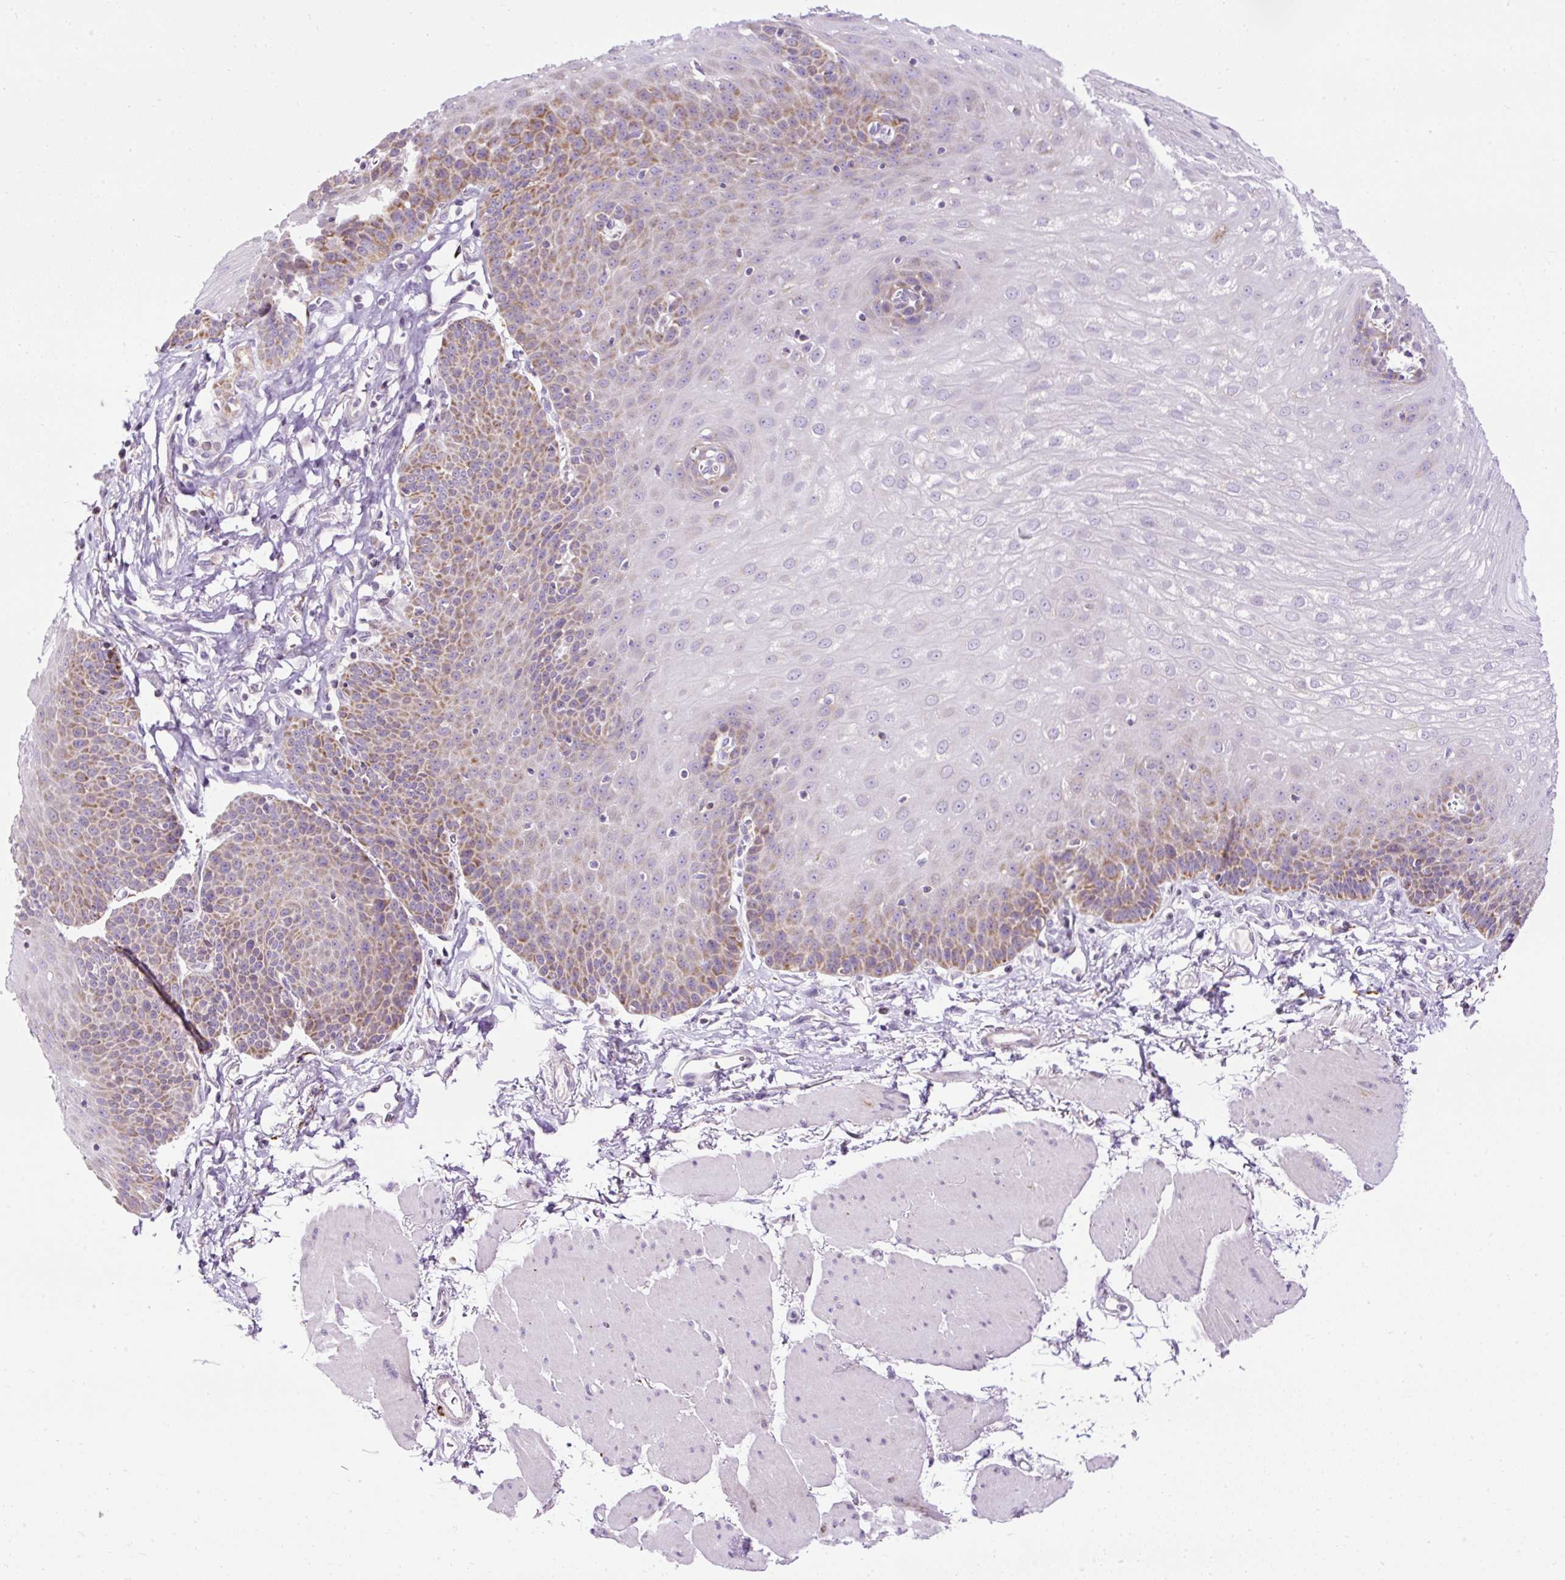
{"staining": {"intensity": "moderate", "quantity": "25%-75%", "location": "cytoplasmic/membranous"}, "tissue": "esophagus", "cell_type": "Squamous epithelial cells", "image_type": "normal", "snomed": [{"axis": "morphology", "description": "Normal tissue, NOS"}, {"axis": "topography", "description": "Esophagus"}], "caption": "Immunohistochemical staining of normal esophagus reveals medium levels of moderate cytoplasmic/membranous expression in approximately 25%-75% of squamous epithelial cells.", "gene": "FMC1", "patient": {"sex": "female", "age": 81}}